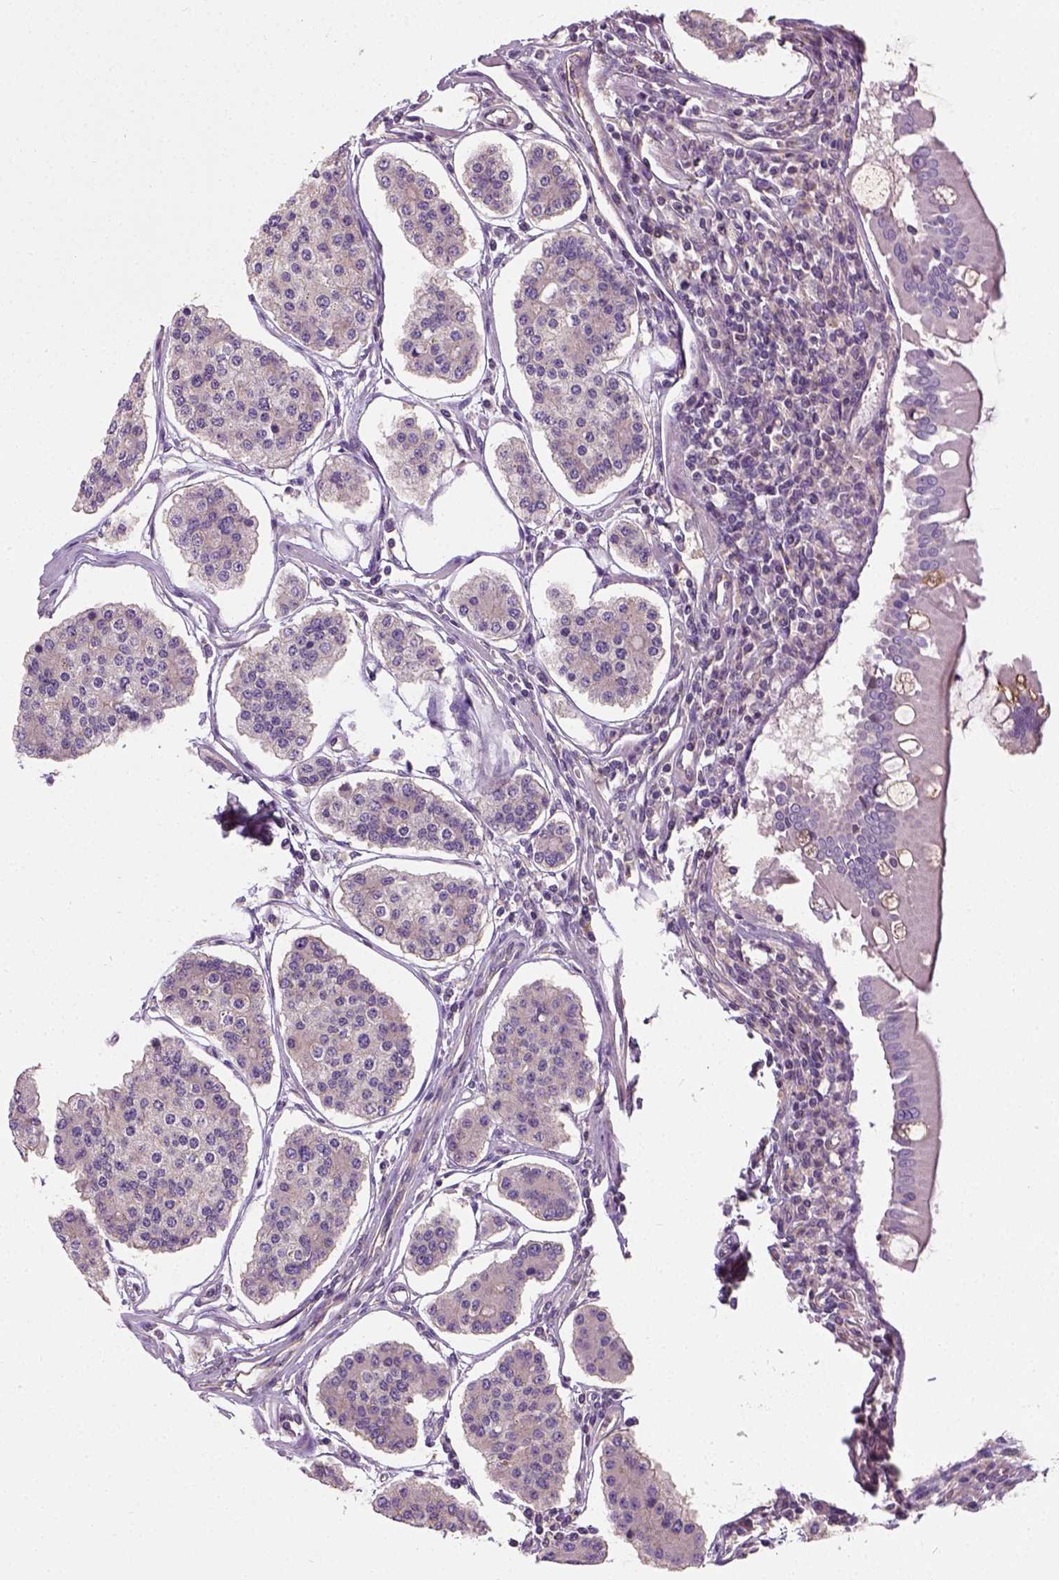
{"staining": {"intensity": "weak", "quantity": ">75%", "location": "cytoplasmic/membranous"}, "tissue": "carcinoid", "cell_type": "Tumor cells", "image_type": "cancer", "snomed": [{"axis": "morphology", "description": "Carcinoid, malignant, NOS"}, {"axis": "topography", "description": "Small intestine"}], "caption": "Protein analysis of carcinoid (malignant) tissue shows weak cytoplasmic/membranous staining in approximately >75% of tumor cells.", "gene": "CRACR2A", "patient": {"sex": "female", "age": 65}}